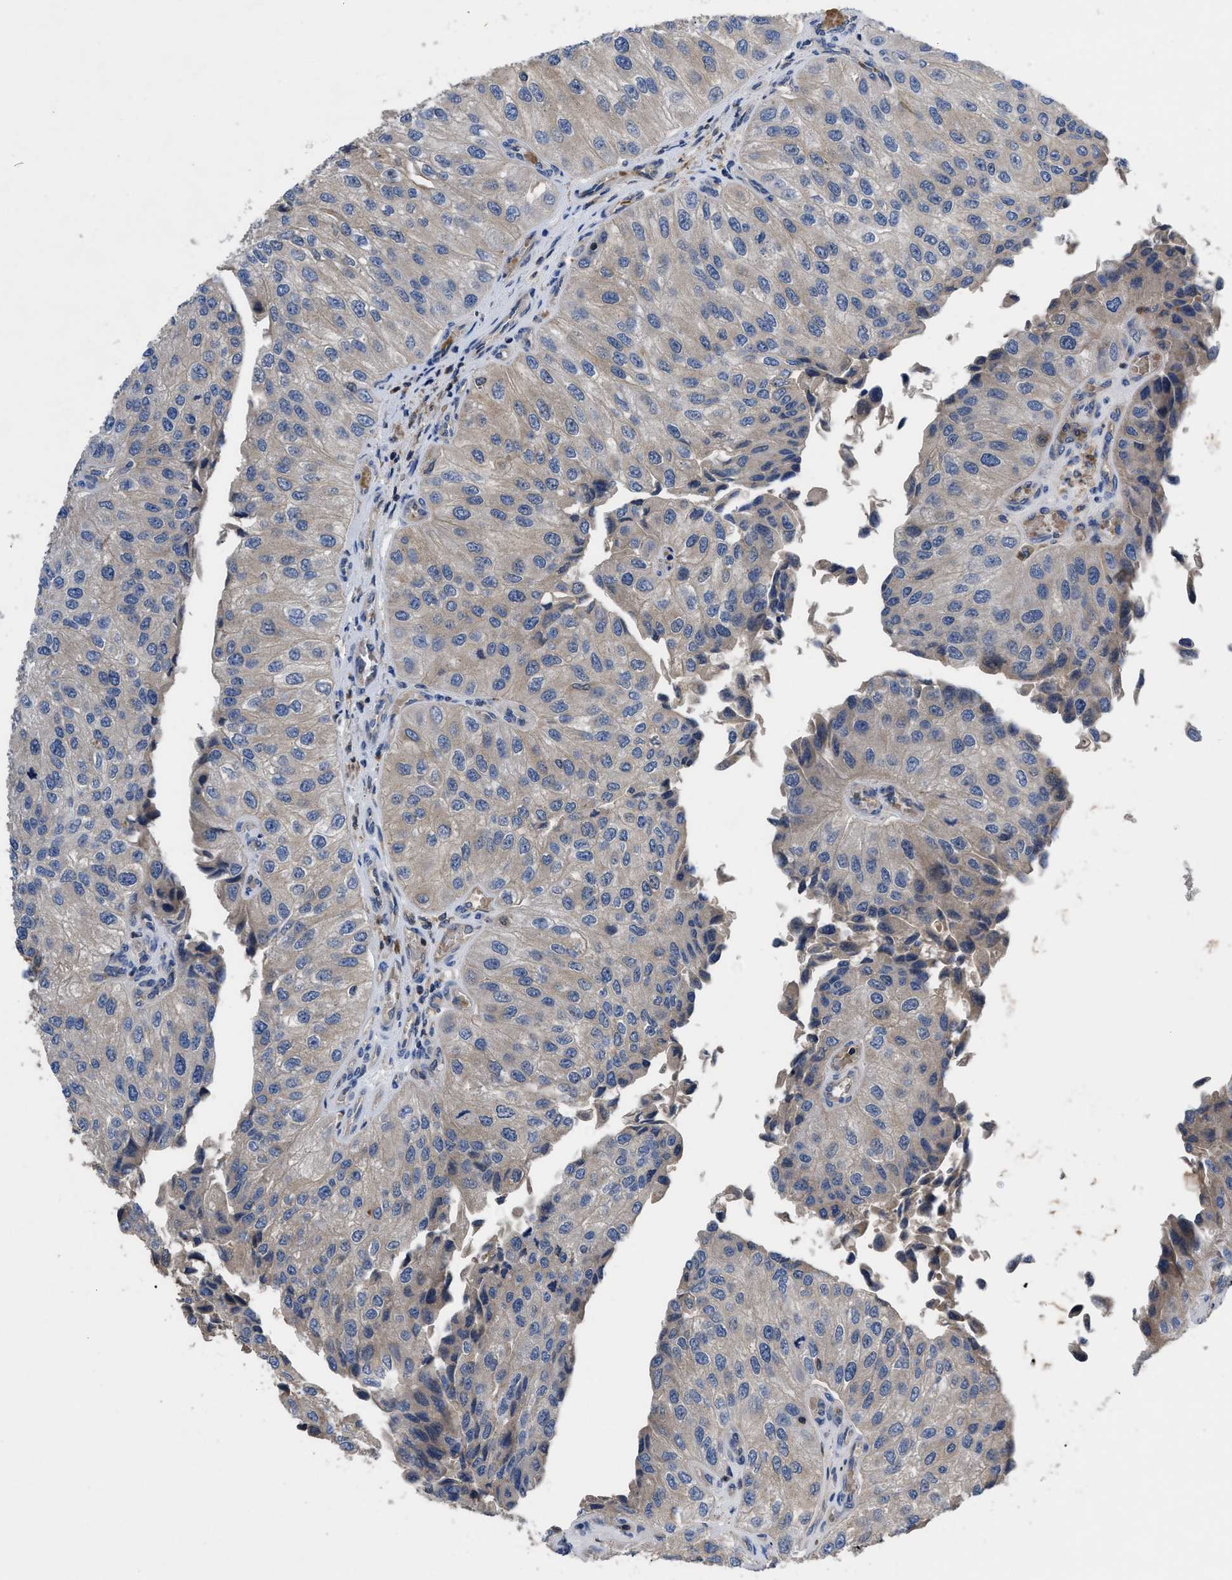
{"staining": {"intensity": "weak", "quantity": "<25%", "location": "cytoplasmic/membranous"}, "tissue": "urothelial cancer", "cell_type": "Tumor cells", "image_type": "cancer", "snomed": [{"axis": "morphology", "description": "Urothelial carcinoma, High grade"}, {"axis": "topography", "description": "Kidney"}, {"axis": "topography", "description": "Urinary bladder"}], "caption": "The immunohistochemistry histopathology image has no significant staining in tumor cells of urothelial cancer tissue.", "gene": "YBEY", "patient": {"sex": "male", "age": 77}}